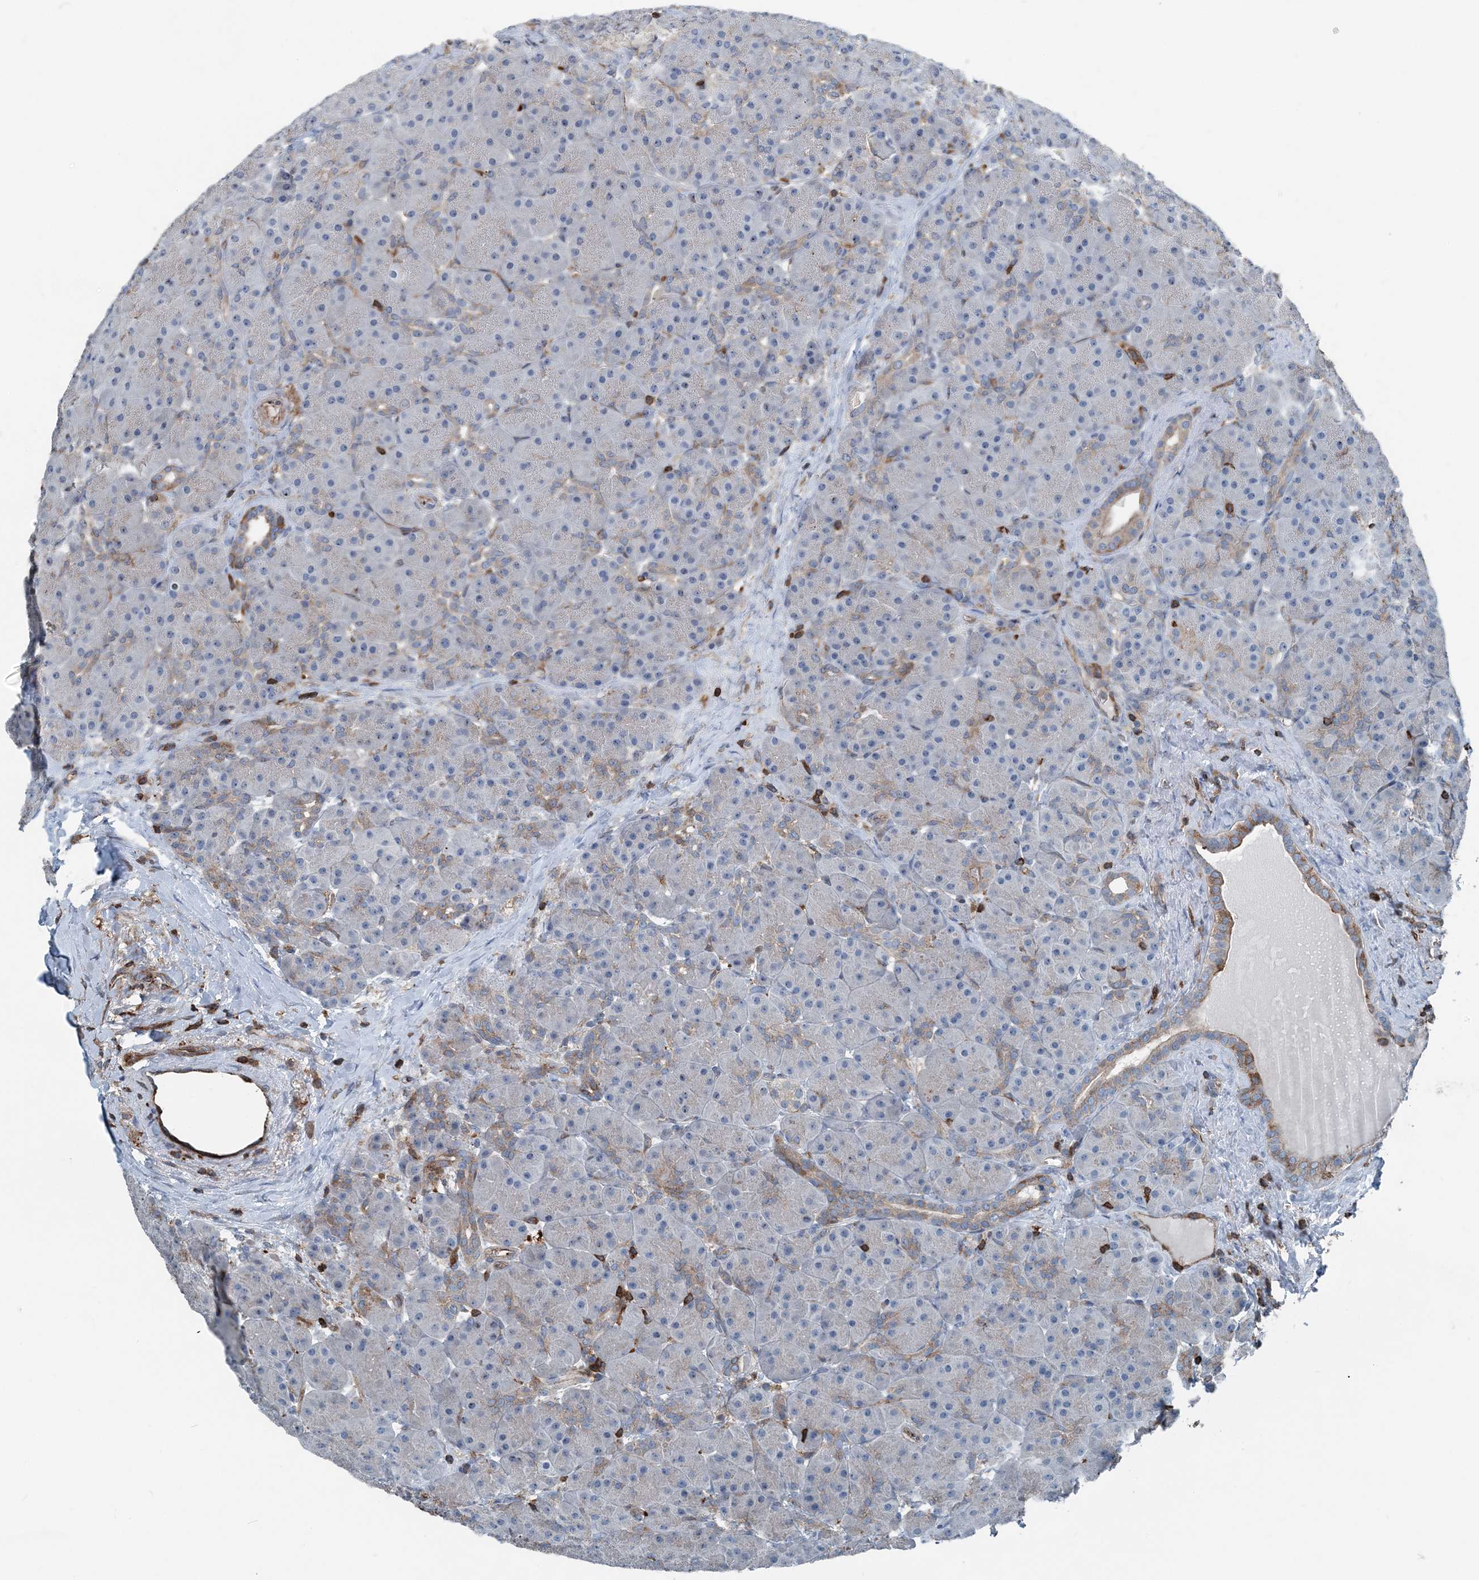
{"staining": {"intensity": "moderate", "quantity": "<25%", "location": "cytoplasmic/membranous"}, "tissue": "pancreas", "cell_type": "Exocrine glandular cells", "image_type": "normal", "snomed": [{"axis": "morphology", "description": "Normal tissue, NOS"}, {"axis": "topography", "description": "Pancreas"}], "caption": "A brown stain shows moderate cytoplasmic/membranous expression of a protein in exocrine glandular cells of unremarkable pancreas.", "gene": "CFL1", "patient": {"sex": "male", "age": 66}}